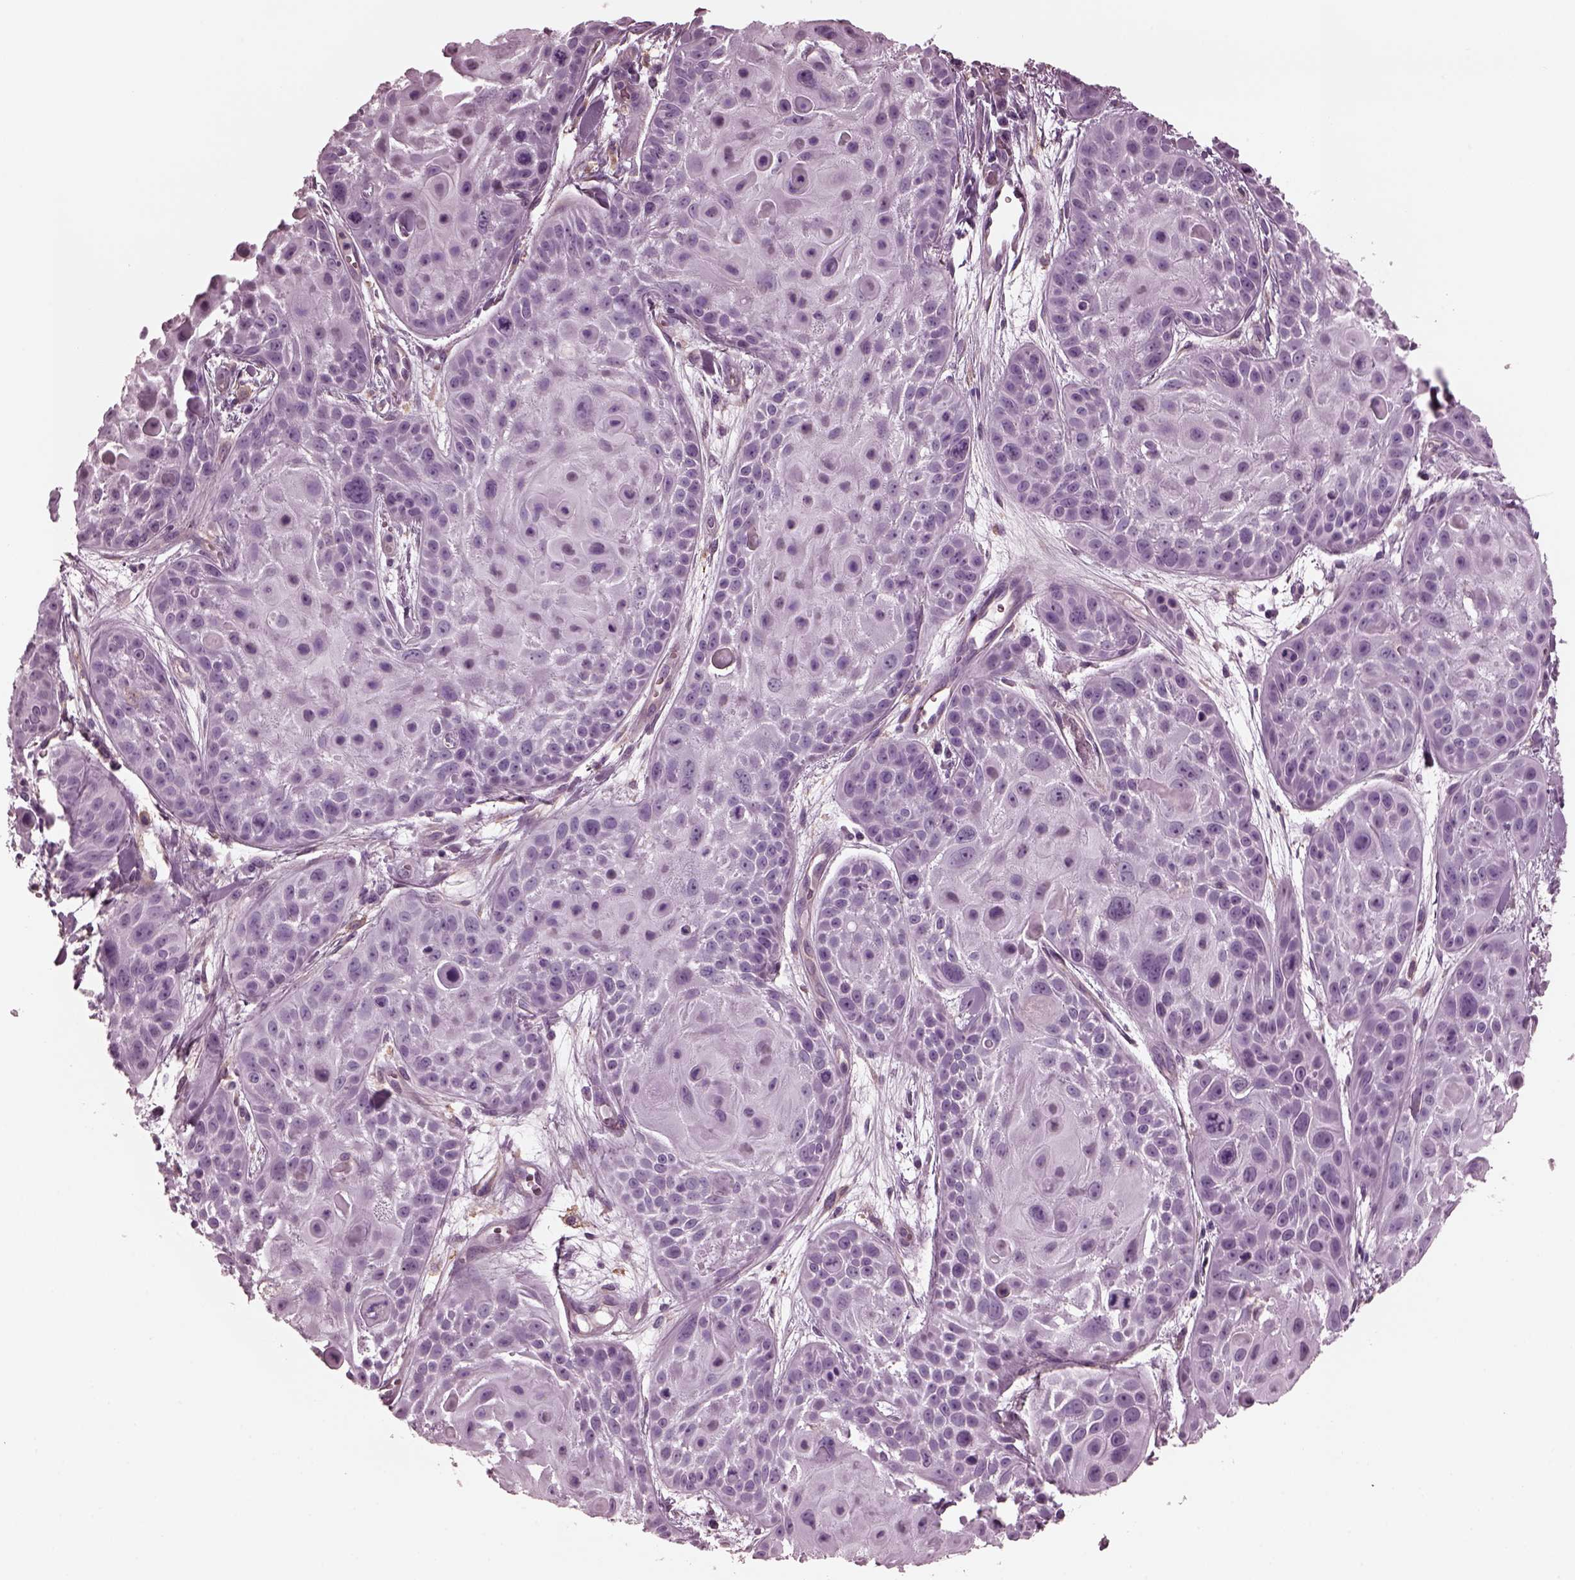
{"staining": {"intensity": "negative", "quantity": "none", "location": "none"}, "tissue": "skin cancer", "cell_type": "Tumor cells", "image_type": "cancer", "snomed": [{"axis": "morphology", "description": "Squamous cell carcinoma, NOS"}, {"axis": "topography", "description": "Skin"}, {"axis": "topography", "description": "Anal"}], "caption": "This is a image of immunohistochemistry staining of squamous cell carcinoma (skin), which shows no expression in tumor cells.", "gene": "CGA", "patient": {"sex": "female", "age": 75}}